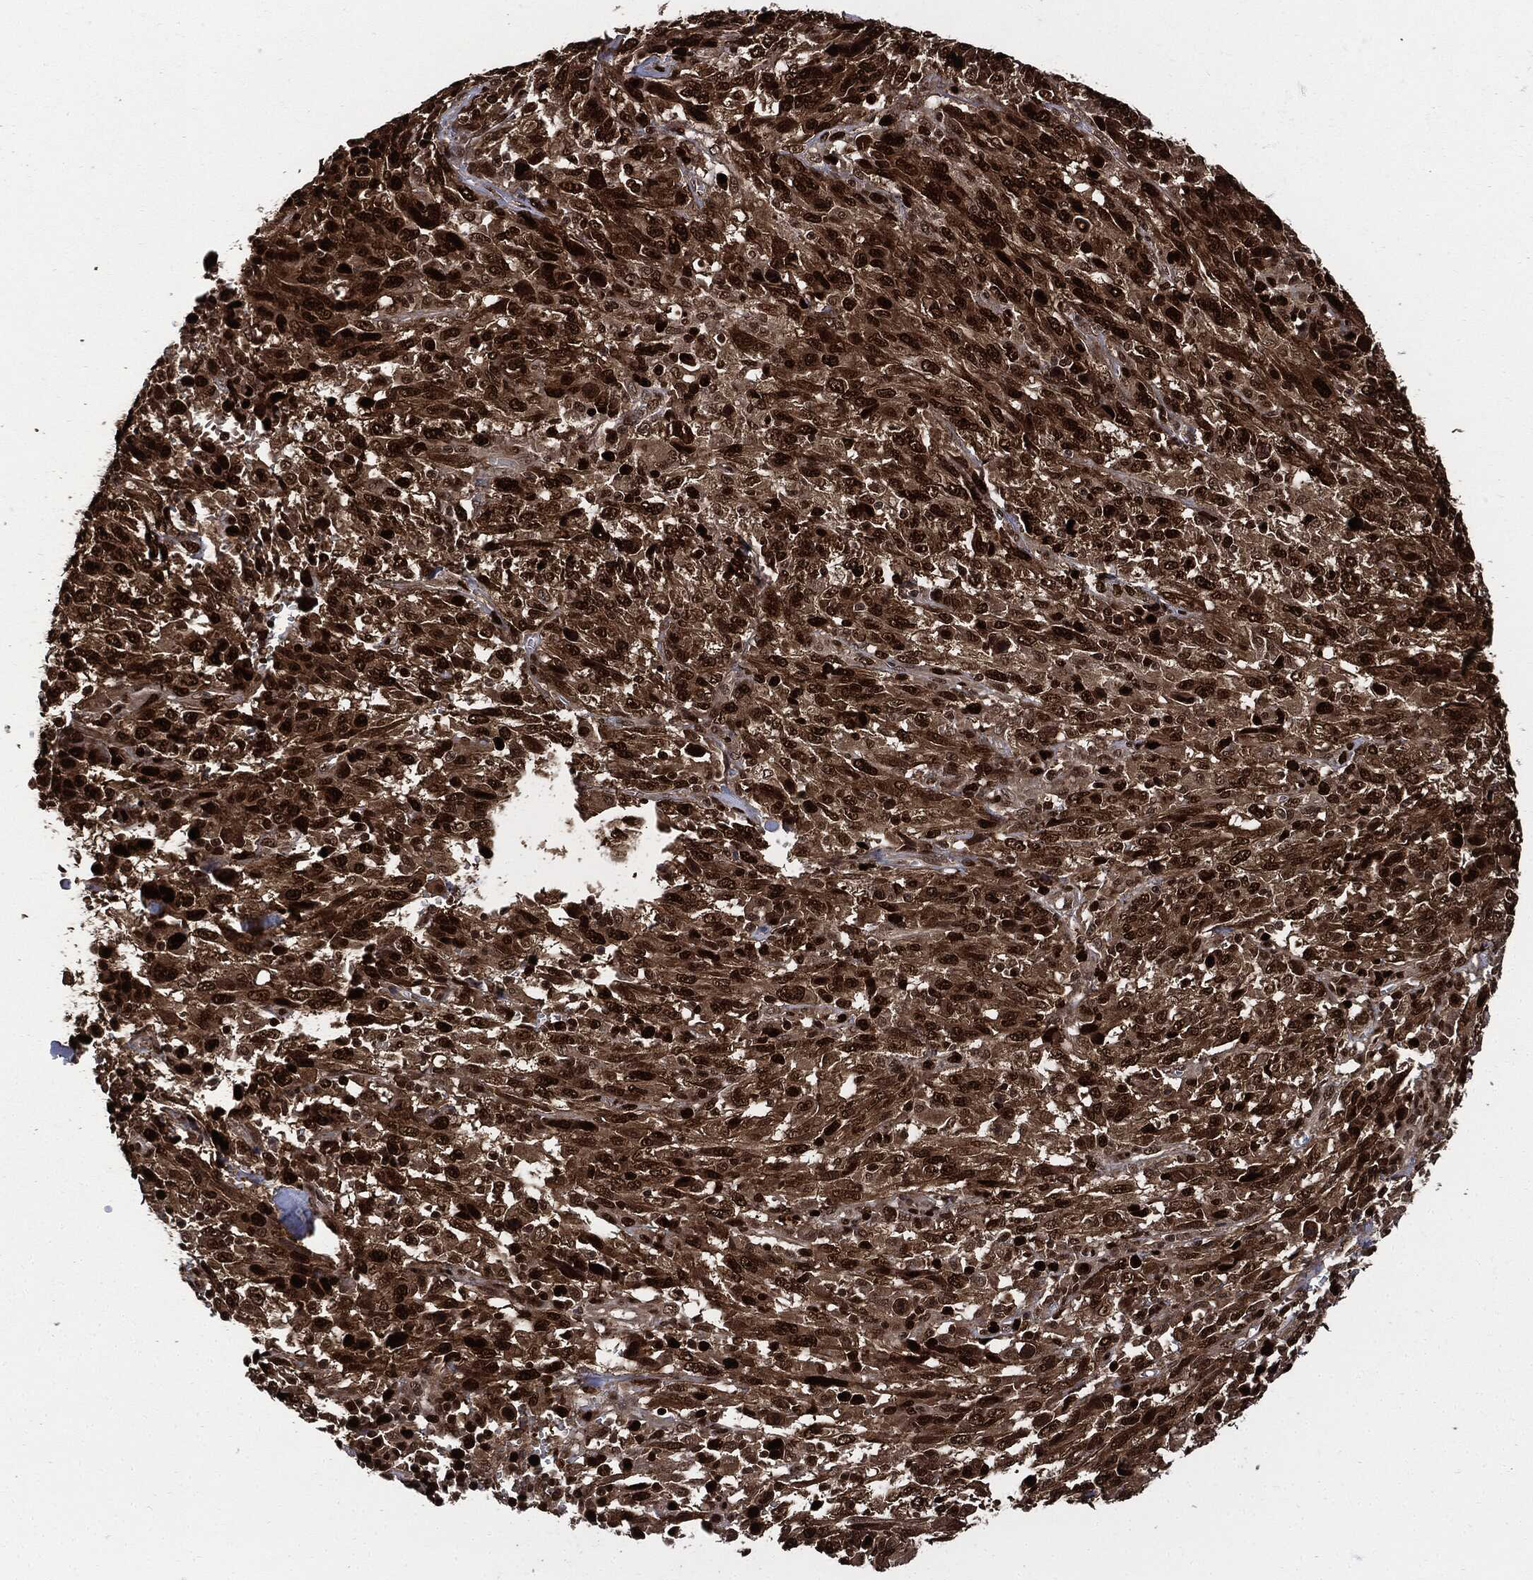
{"staining": {"intensity": "strong", "quantity": ">75%", "location": "cytoplasmic/membranous,nuclear"}, "tissue": "melanoma", "cell_type": "Tumor cells", "image_type": "cancer", "snomed": [{"axis": "morphology", "description": "Malignant melanoma, NOS"}, {"axis": "topography", "description": "Skin"}], "caption": "Immunohistochemistry (IHC) photomicrograph of neoplastic tissue: malignant melanoma stained using immunohistochemistry demonstrates high levels of strong protein expression localized specifically in the cytoplasmic/membranous and nuclear of tumor cells, appearing as a cytoplasmic/membranous and nuclear brown color.", "gene": "PCNA", "patient": {"sex": "female", "age": 91}}